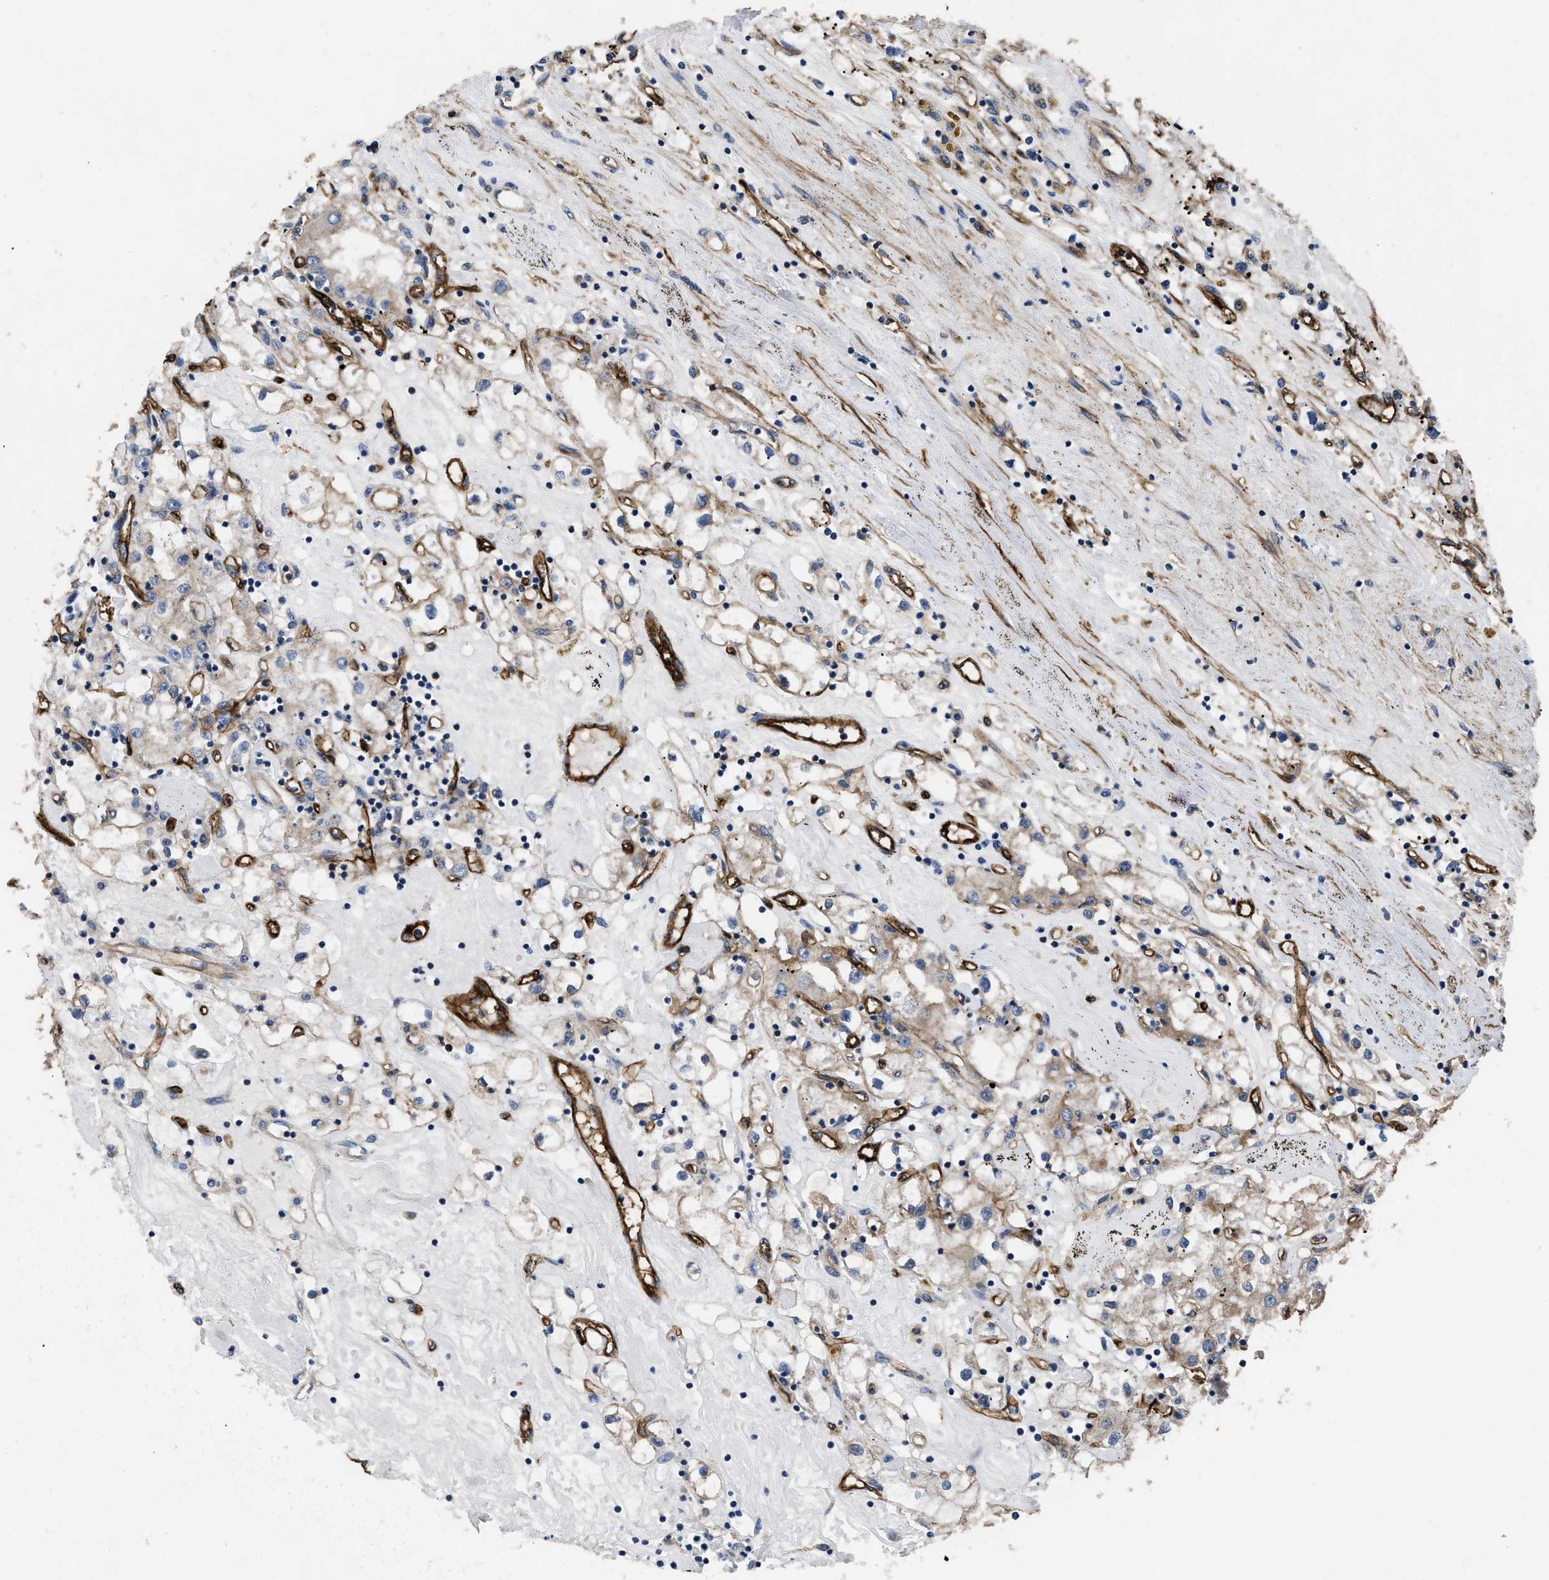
{"staining": {"intensity": "weak", "quantity": "25%-75%", "location": "cytoplasmic/membranous"}, "tissue": "renal cancer", "cell_type": "Tumor cells", "image_type": "cancer", "snomed": [{"axis": "morphology", "description": "Adenocarcinoma, NOS"}, {"axis": "topography", "description": "Kidney"}], "caption": "This micrograph demonstrates IHC staining of human renal cancer (adenocarcinoma), with low weak cytoplasmic/membranous expression in about 25%-75% of tumor cells.", "gene": "NT5E", "patient": {"sex": "male", "age": 56}}